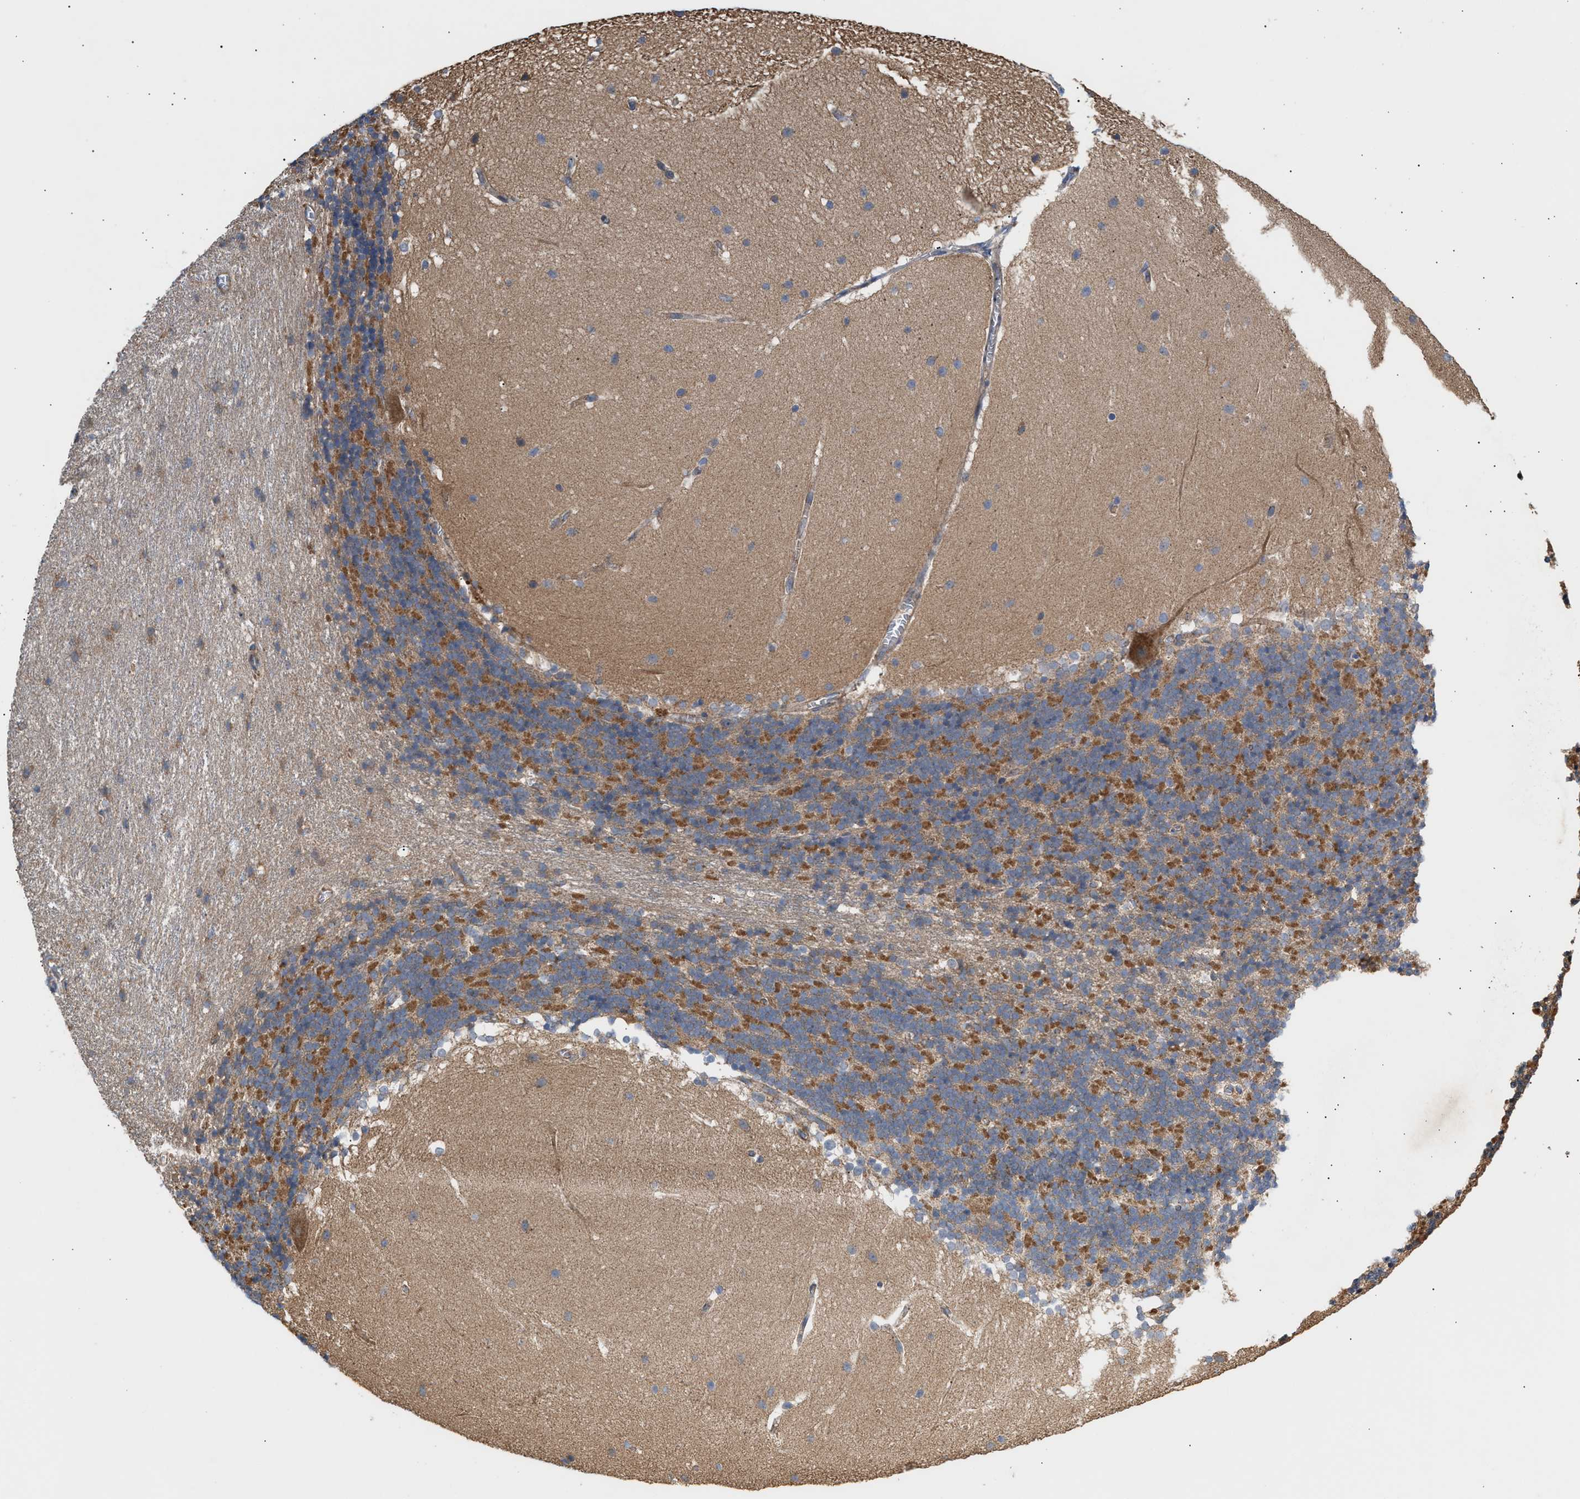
{"staining": {"intensity": "moderate", "quantity": ">75%", "location": "cytoplasmic/membranous"}, "tissue": "cerebellum", "cell_type": "Cells in granular layer", "image_type": "normal", "snomed": [{"axis": "morphology", "description": "Normal tissue, NOS"}, {"axis": "topography", "description": "Cerebellum"}], "caption": "Cerebellum was stained to show a protein in brown. There is medium levels of moderate cytoplasmic/membranous positivity in approximately >75% of cells in granular layer. The staining is performed using DAB (3,3'-diaminobenzidine) brown chromogen to label protein expression. The nuclei are counter-stained blue using hematoxylin.", "gene": "OXSM", "patient": {"sex": "female", "age": 19}}